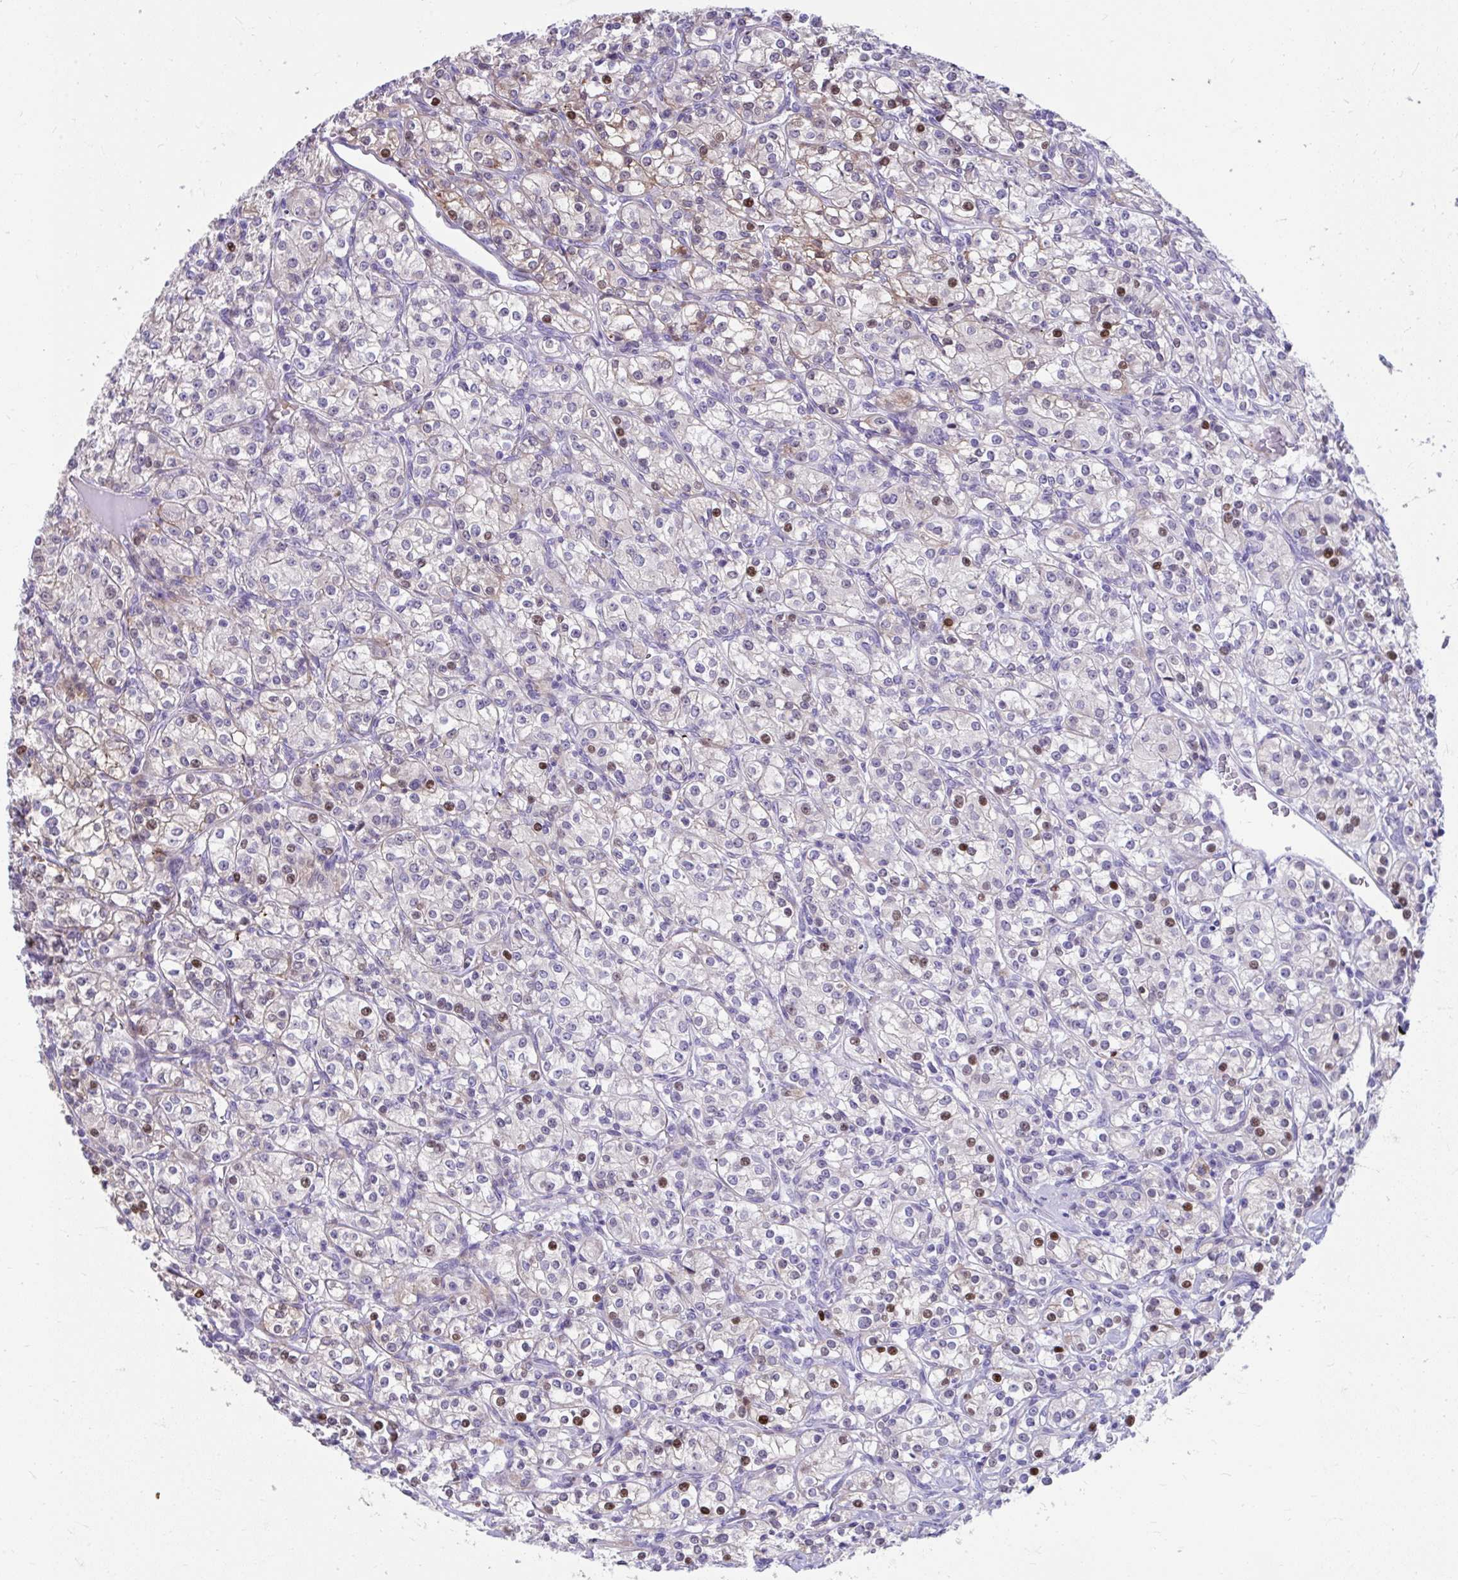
{"staining": {"intensity": "strong", "quantity": "<25%", "location": "nuclear"}, "tissue": "renal cancer", "cell_type": "Tumor cells", "image_type": "cancer", "snomed": [{"axis": "morphology", "description": "Adenocarcinoma, NOS"}, {"axis": "topography", "description": "Kidney"}], "caption": "Strong nuclear expression is seen in approximately <25% of tumor cells in renal adenocarcinoma.", "gene": "ISL1", "patient": {"sex": "male", "age": 77}}